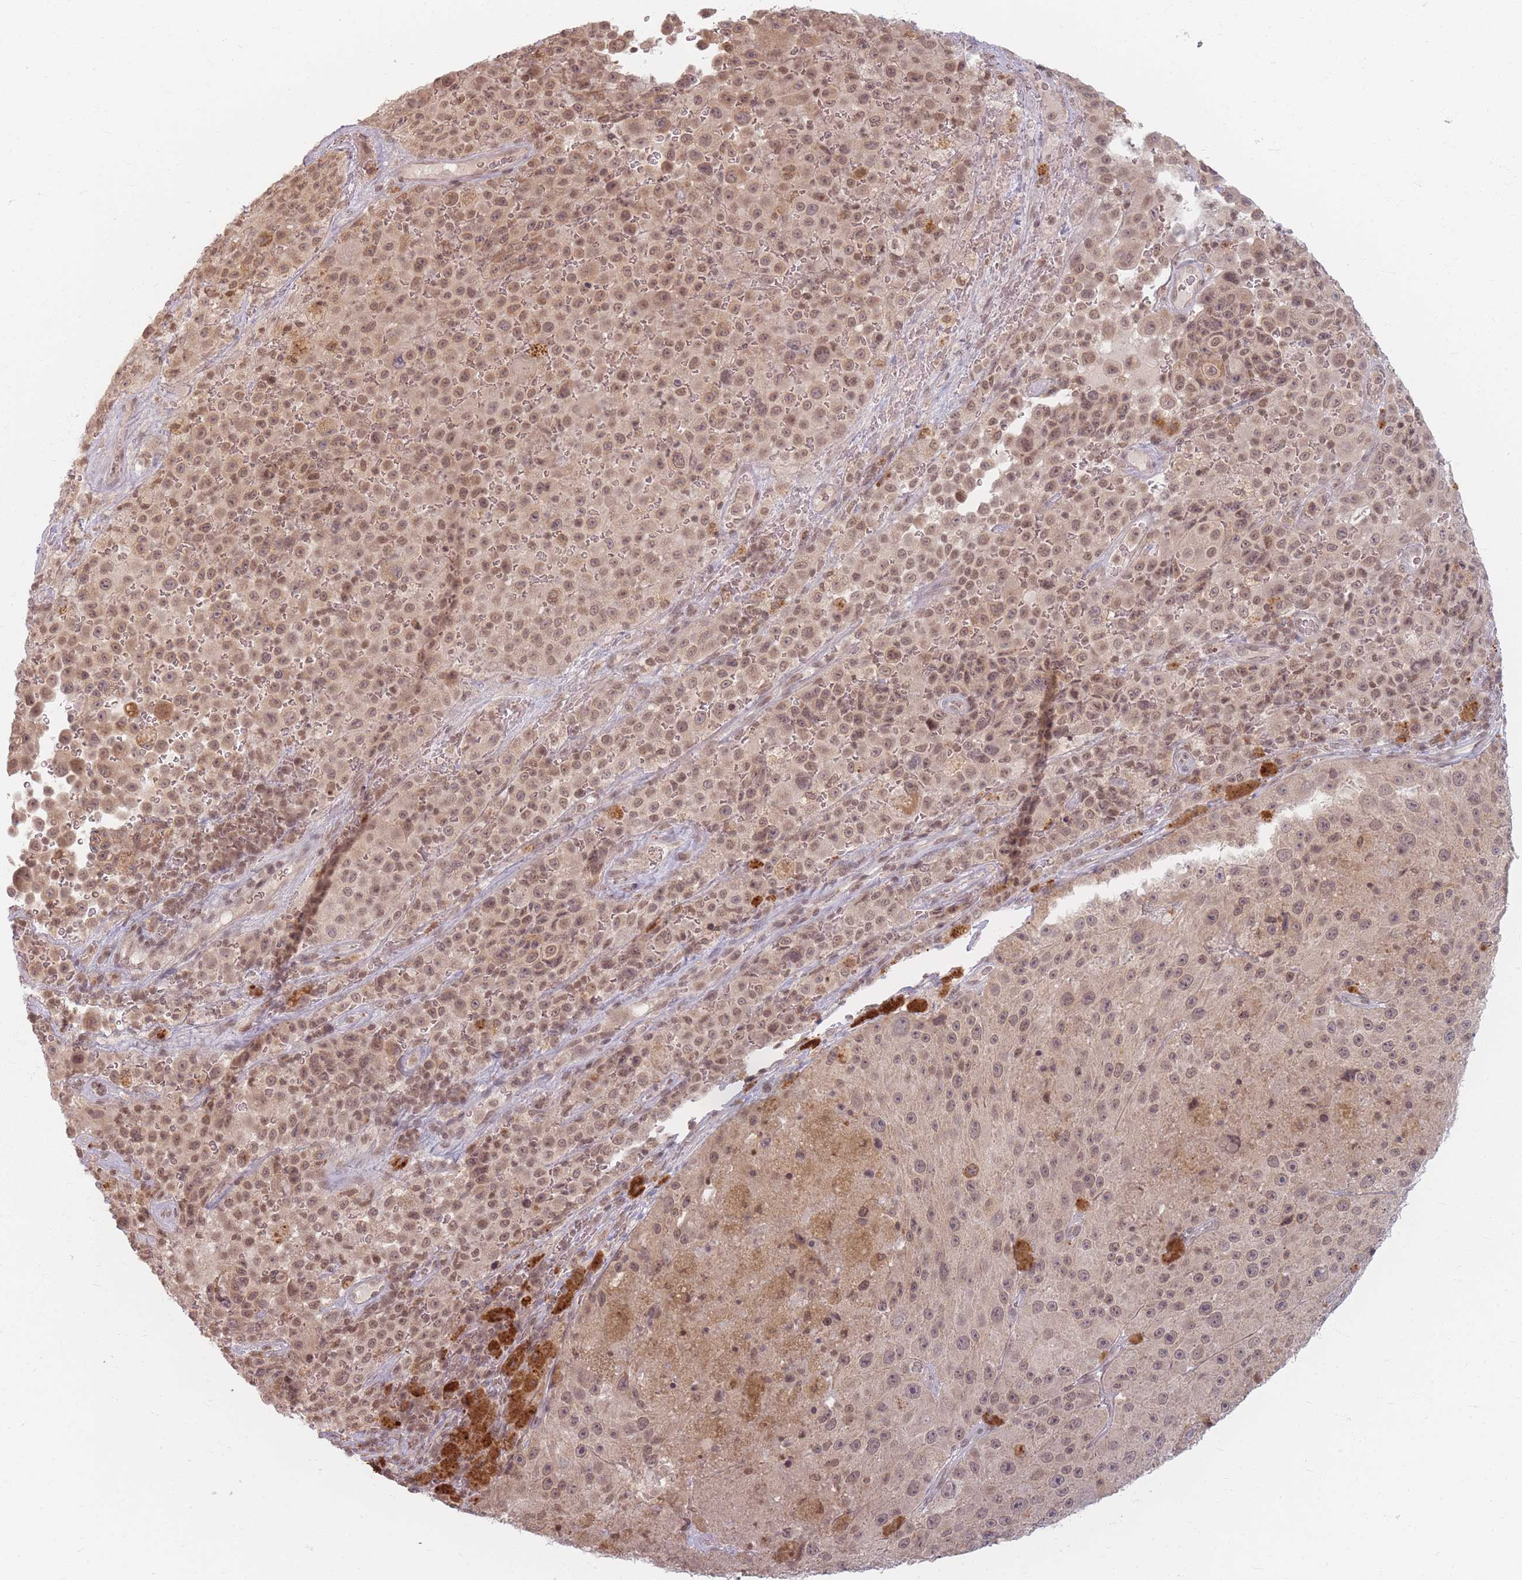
{"staining": {"intensity": "moderate", "quantity": ">75%", "location": "nuclear"}, "tissue": "melanoma", "cell_type": "Tumor cells", "image_type": "cancer", "snomed": [{"axis": "morphology", "description": "Malignant melanoma, Metastatic site"}, {"axis": "topography", "description": "Lymph node"}], "caption": "Immunohistochemical staining of human malignant melanoma (metastatic site) reveals medium levels of moderate nuclear protein expression in about >75% of tumor cells. Using DAB (brown) and hematoxylin (blue) stains, captured at high magnification using brightfield microscopy.", "gene": "SPATA45", "patient": {"sex": "male", "age": 62}}